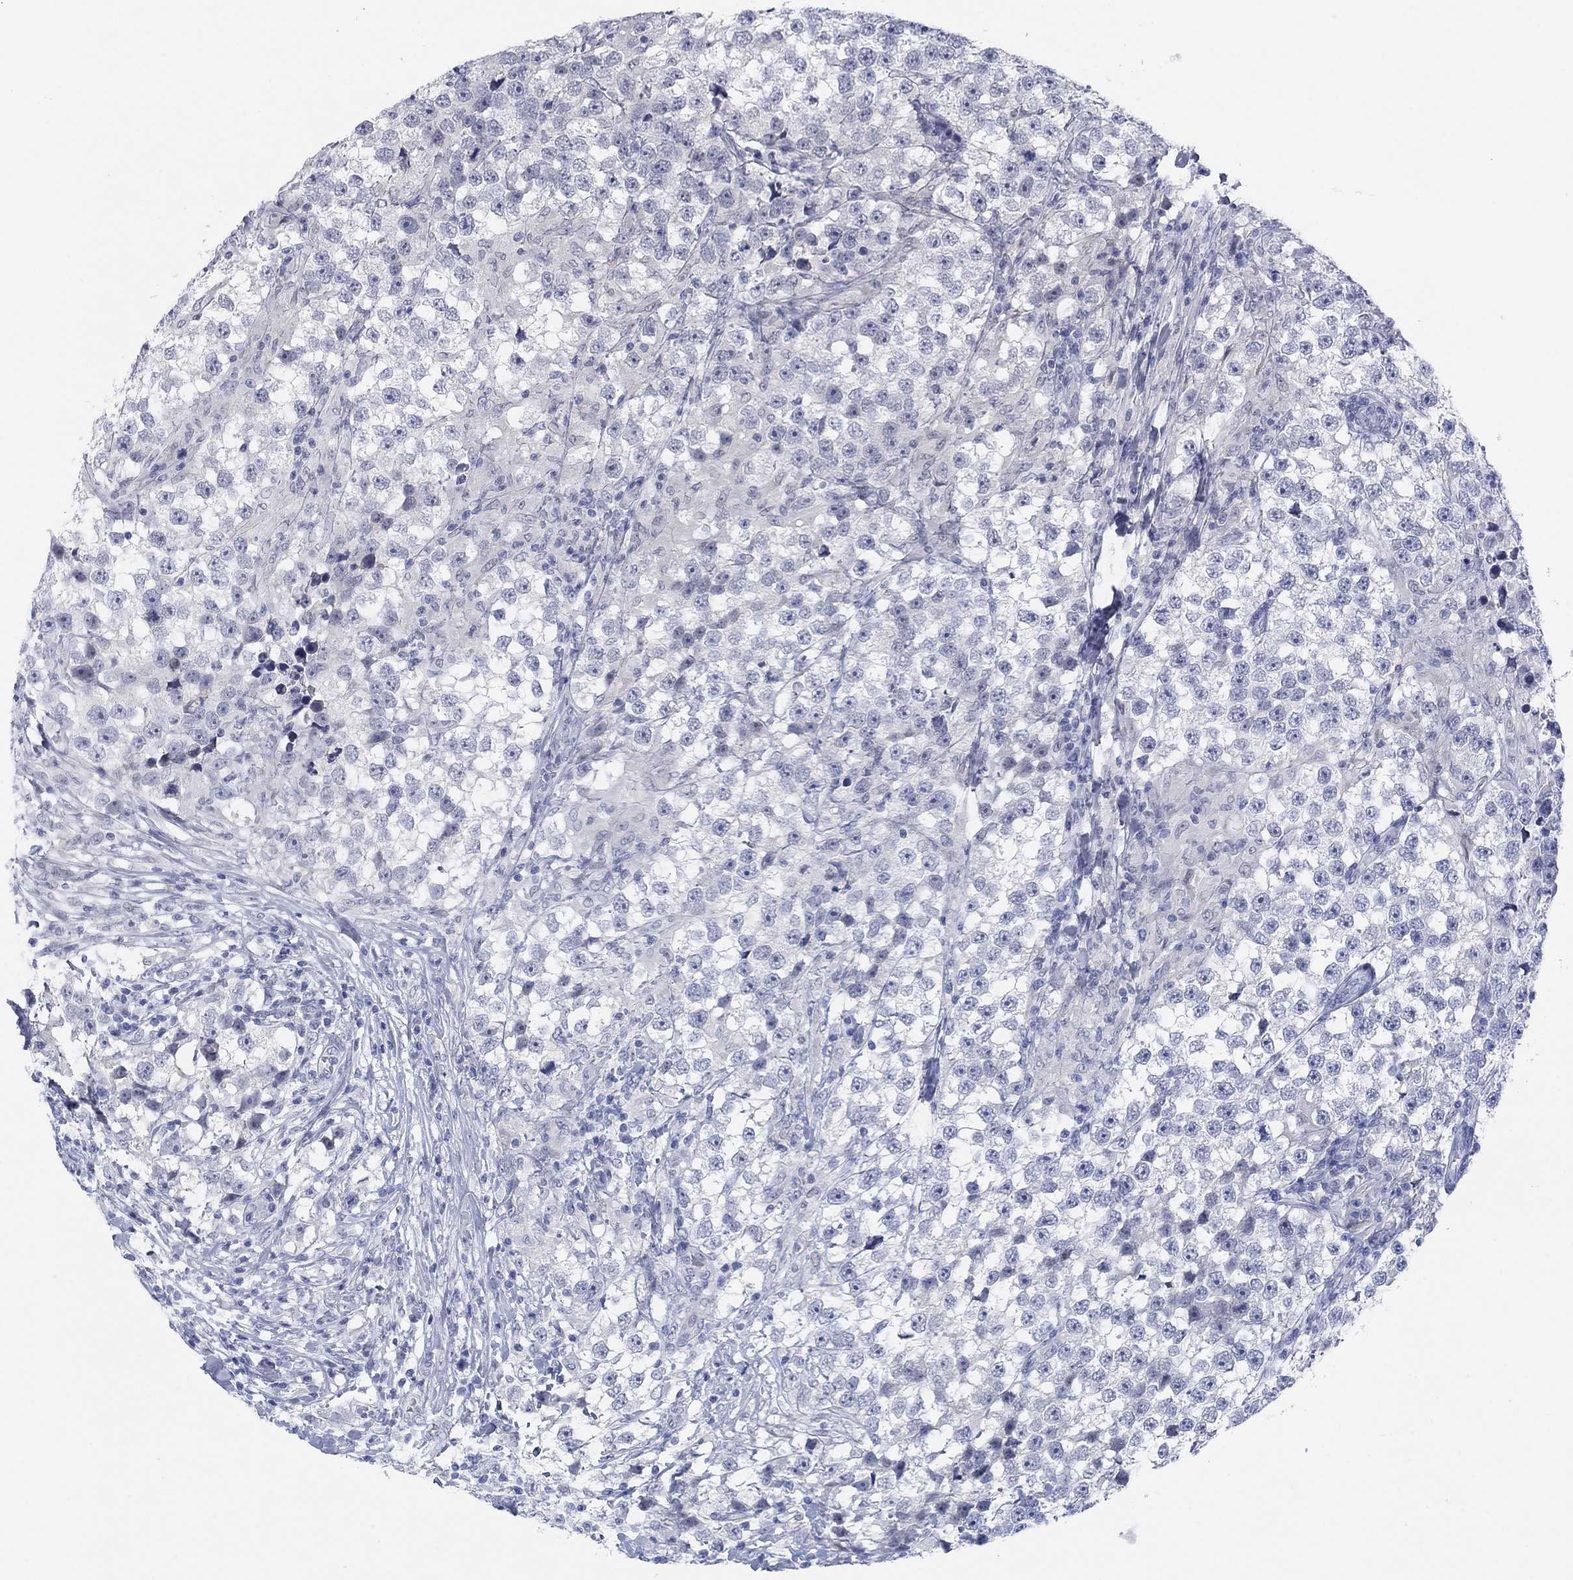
{"staining": {"intensity": "negative", "quantity": "none", "location": "none"}, "tissue": "testis cancer", "cell_type": "Tumor cells", "image_type": "cancer", "snomed": [{"axis": "morphology", "description": "Seminoma, NOS"}, {"axis": "topography", "description": "Testis"}], "caption": "Histopathology image shows no significant protein positivity in tumor cells of testis seminoma. (DAB (3,3'-diaminobenzidine) IHC, high magnification).", "gene": "DNAL1", "patient": {"sex": "male", "age": 46}}